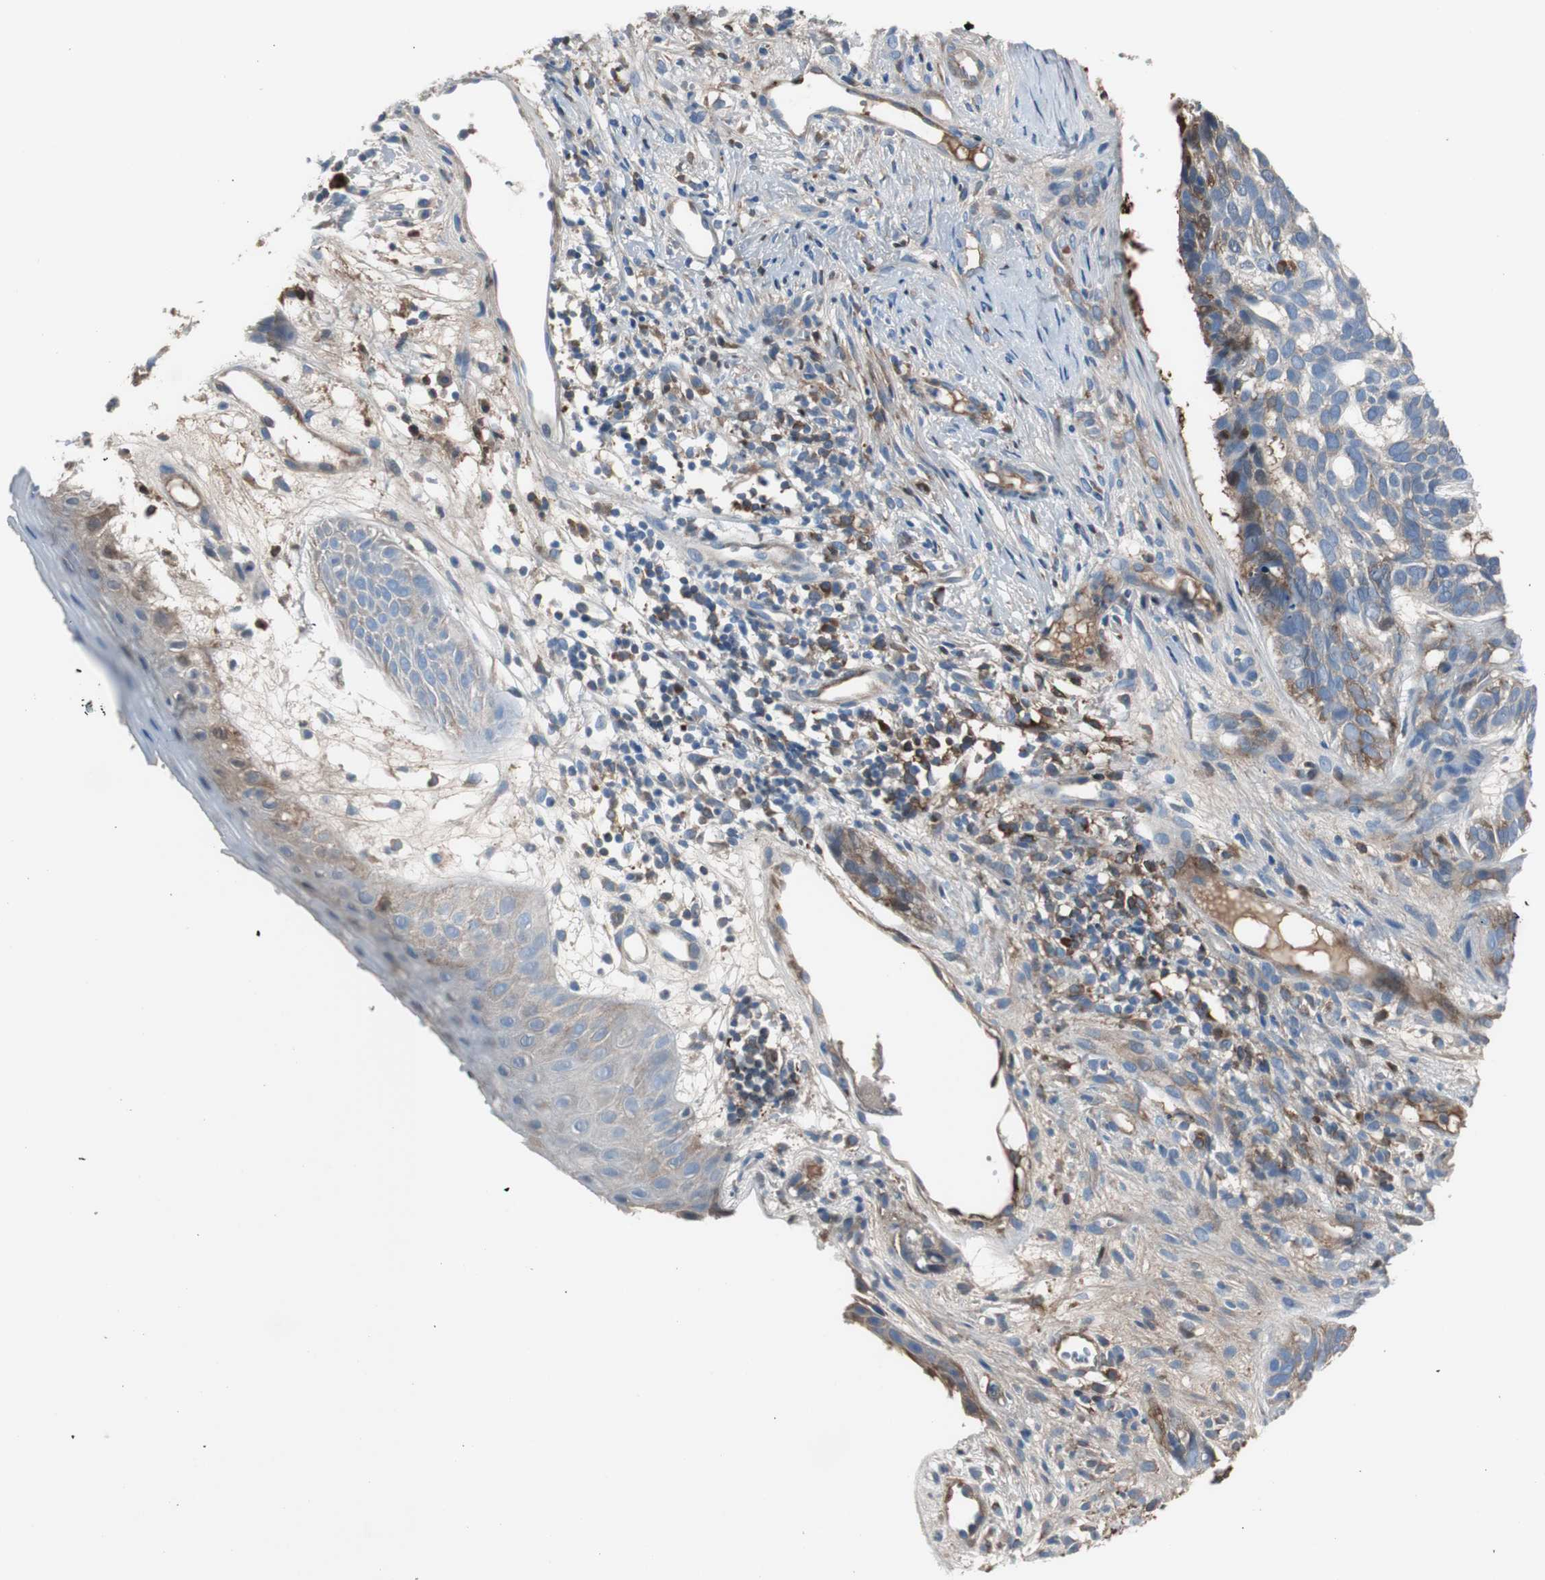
{"staining": {"intensity": "moderate", "quantity": "25%-75%", "location": "cytoplasmic/membranous"}, "tissue": "skin cancer", "cell_type": "Tumor cells", "image_type": "cancer", "snomed": [{"axis": "morphology", "description": "Basal cell carcinoma"}, {"axis": "topography", "description": "Skin"}], "caption": "Skin basal cell carcinoma tissue shows moderate cytoplasmic/membranous expression in about 25%-75% of tumor cells", "gene": "SERPINF1", "patient": {"sex": "male", "age": 87}}